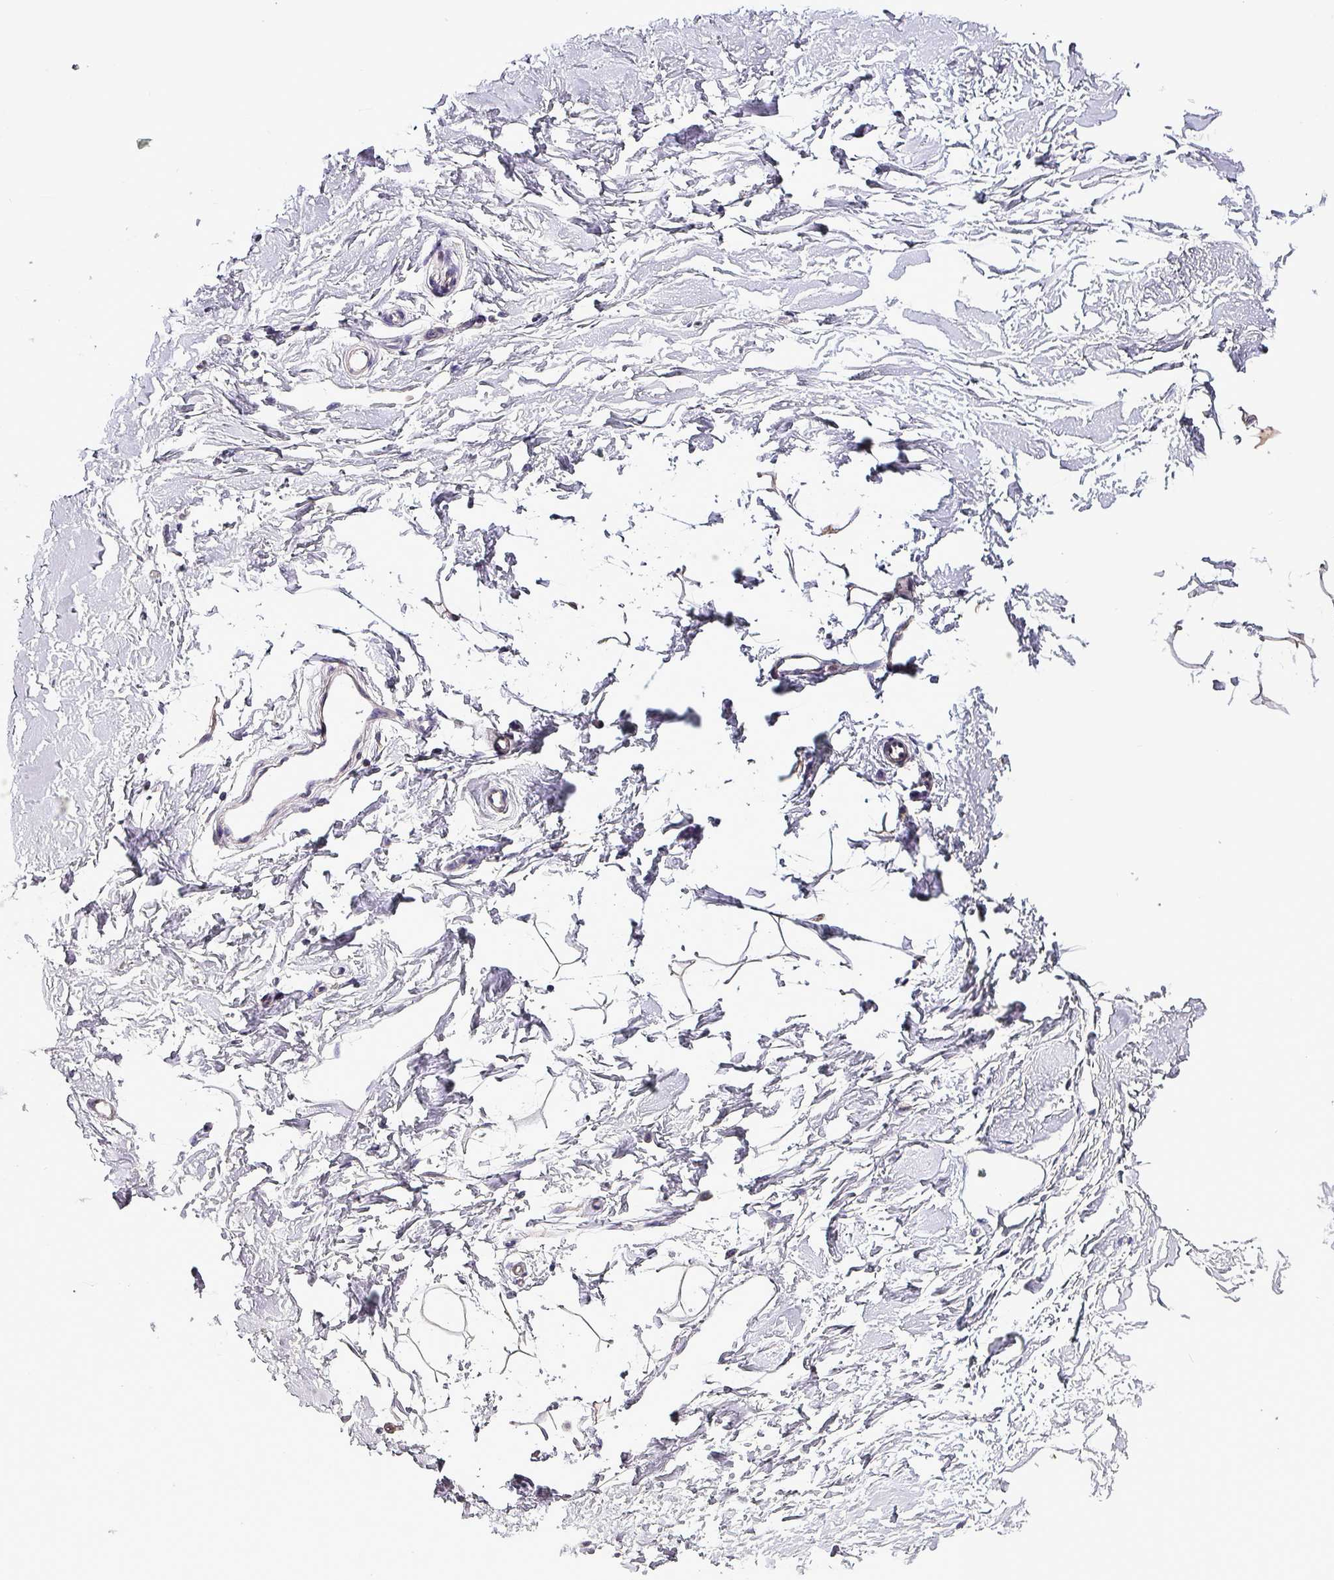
{"staining": {"intensity": "negative", "quantity": "none", "location": "none"}, "tissue": "breast", "cell_type": "Adipocytes", "image_type": "normal", "snomed": [{"axis": "morphology", "description": "Normal tissue, NOS"}, {"axis": "topography", "description": "Breast"}], "caption": "A high-resolution micrograph shows immunohistochemistry staining of normal breast, which exhibits no significant staining in adipocytes.", "gene": "GRAPL", "patient": {"sex": "female", "age": 23}}